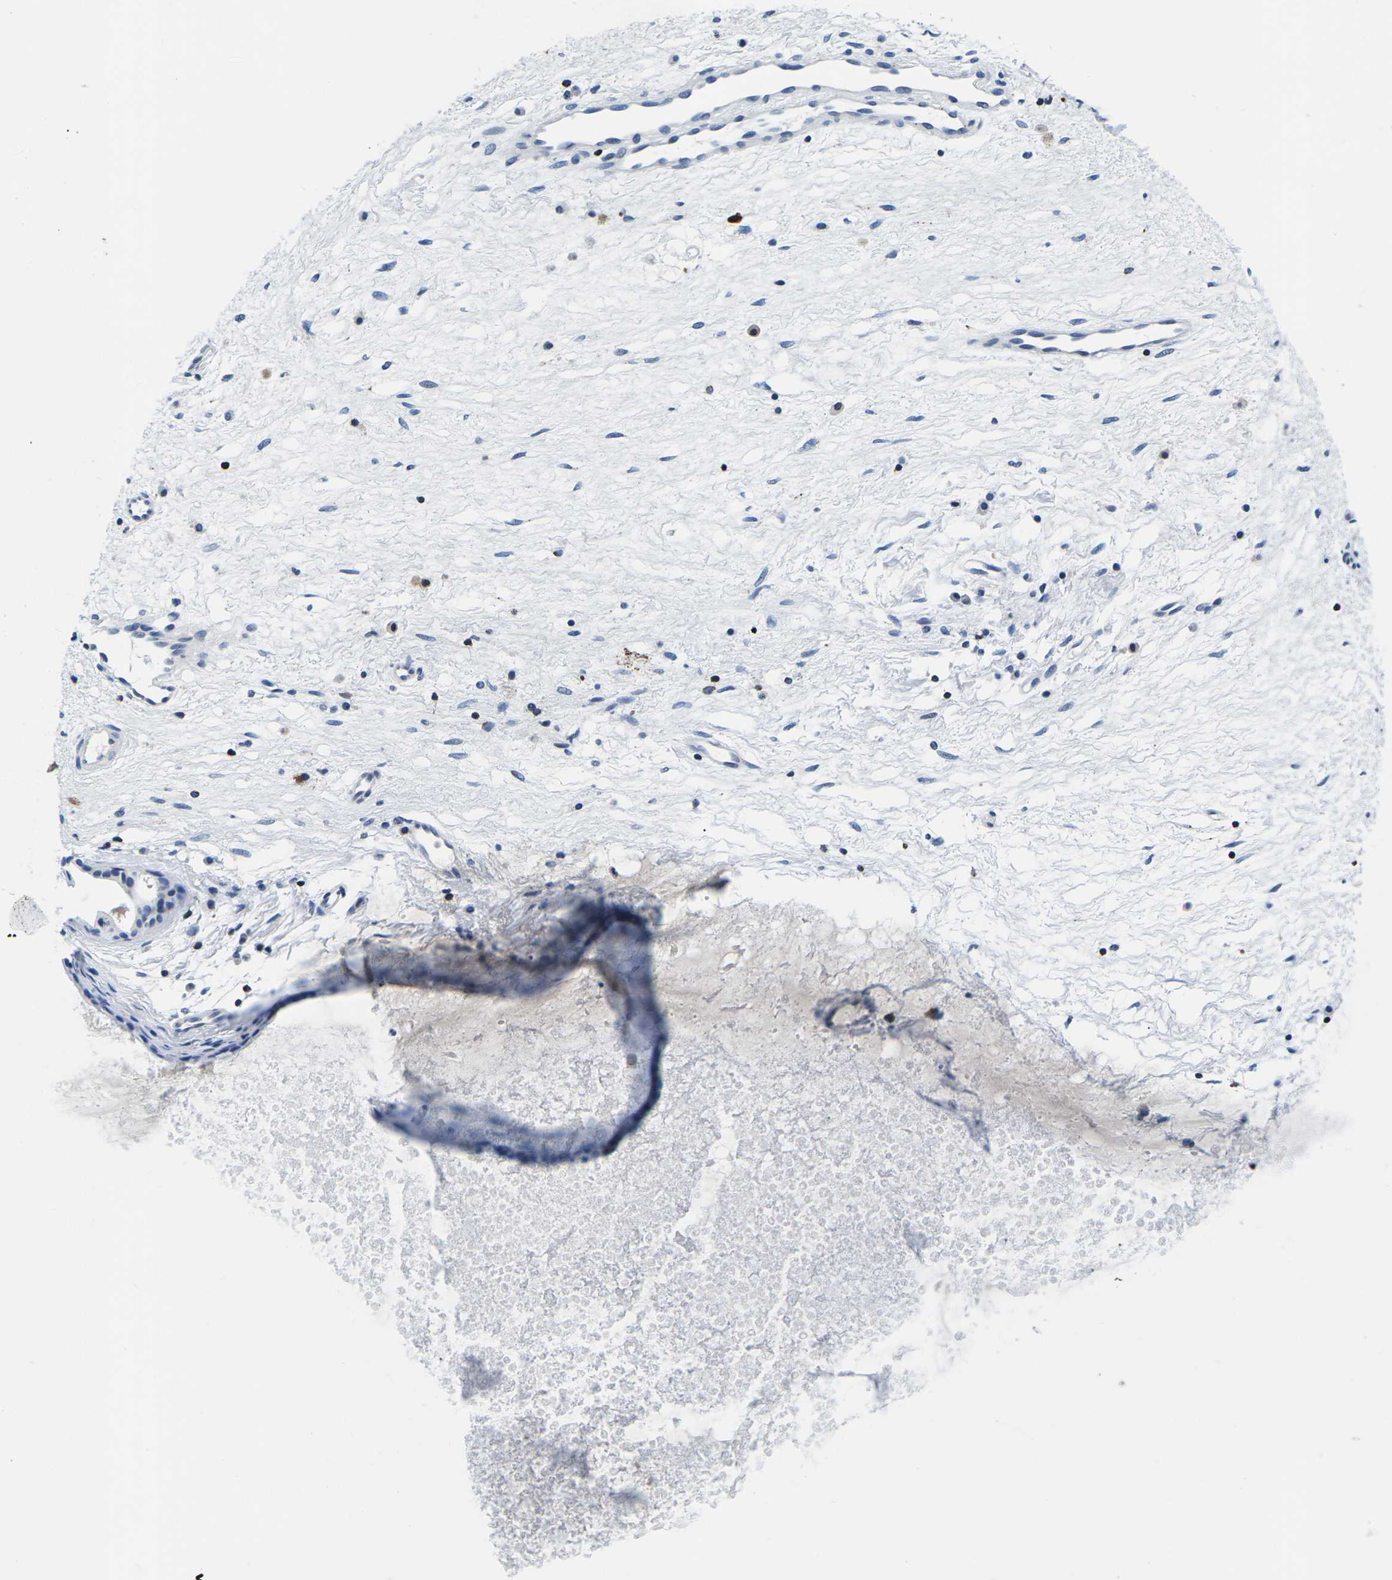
{"staining": {"intensity": "negative", "quantity": "none", "location": "none"}, "tissue": "nasopharynx", "cell_type": "Respiratory epithelial cells", "image_type": "normal", "snomed": [{"axis": "morphology", "description": "Normal tissue, NOS"}, {"axis": "topography", "description": "Nasopharynx"}], "caption": "A high-resolution histopathology image shows immunohistochemistry staining of unremarkable nasopharynx, which demonstrates no significant positivity in respiratory epithelial cells.", "gene": "CTSW", "patient": {"sex": "male", "age": 21}}